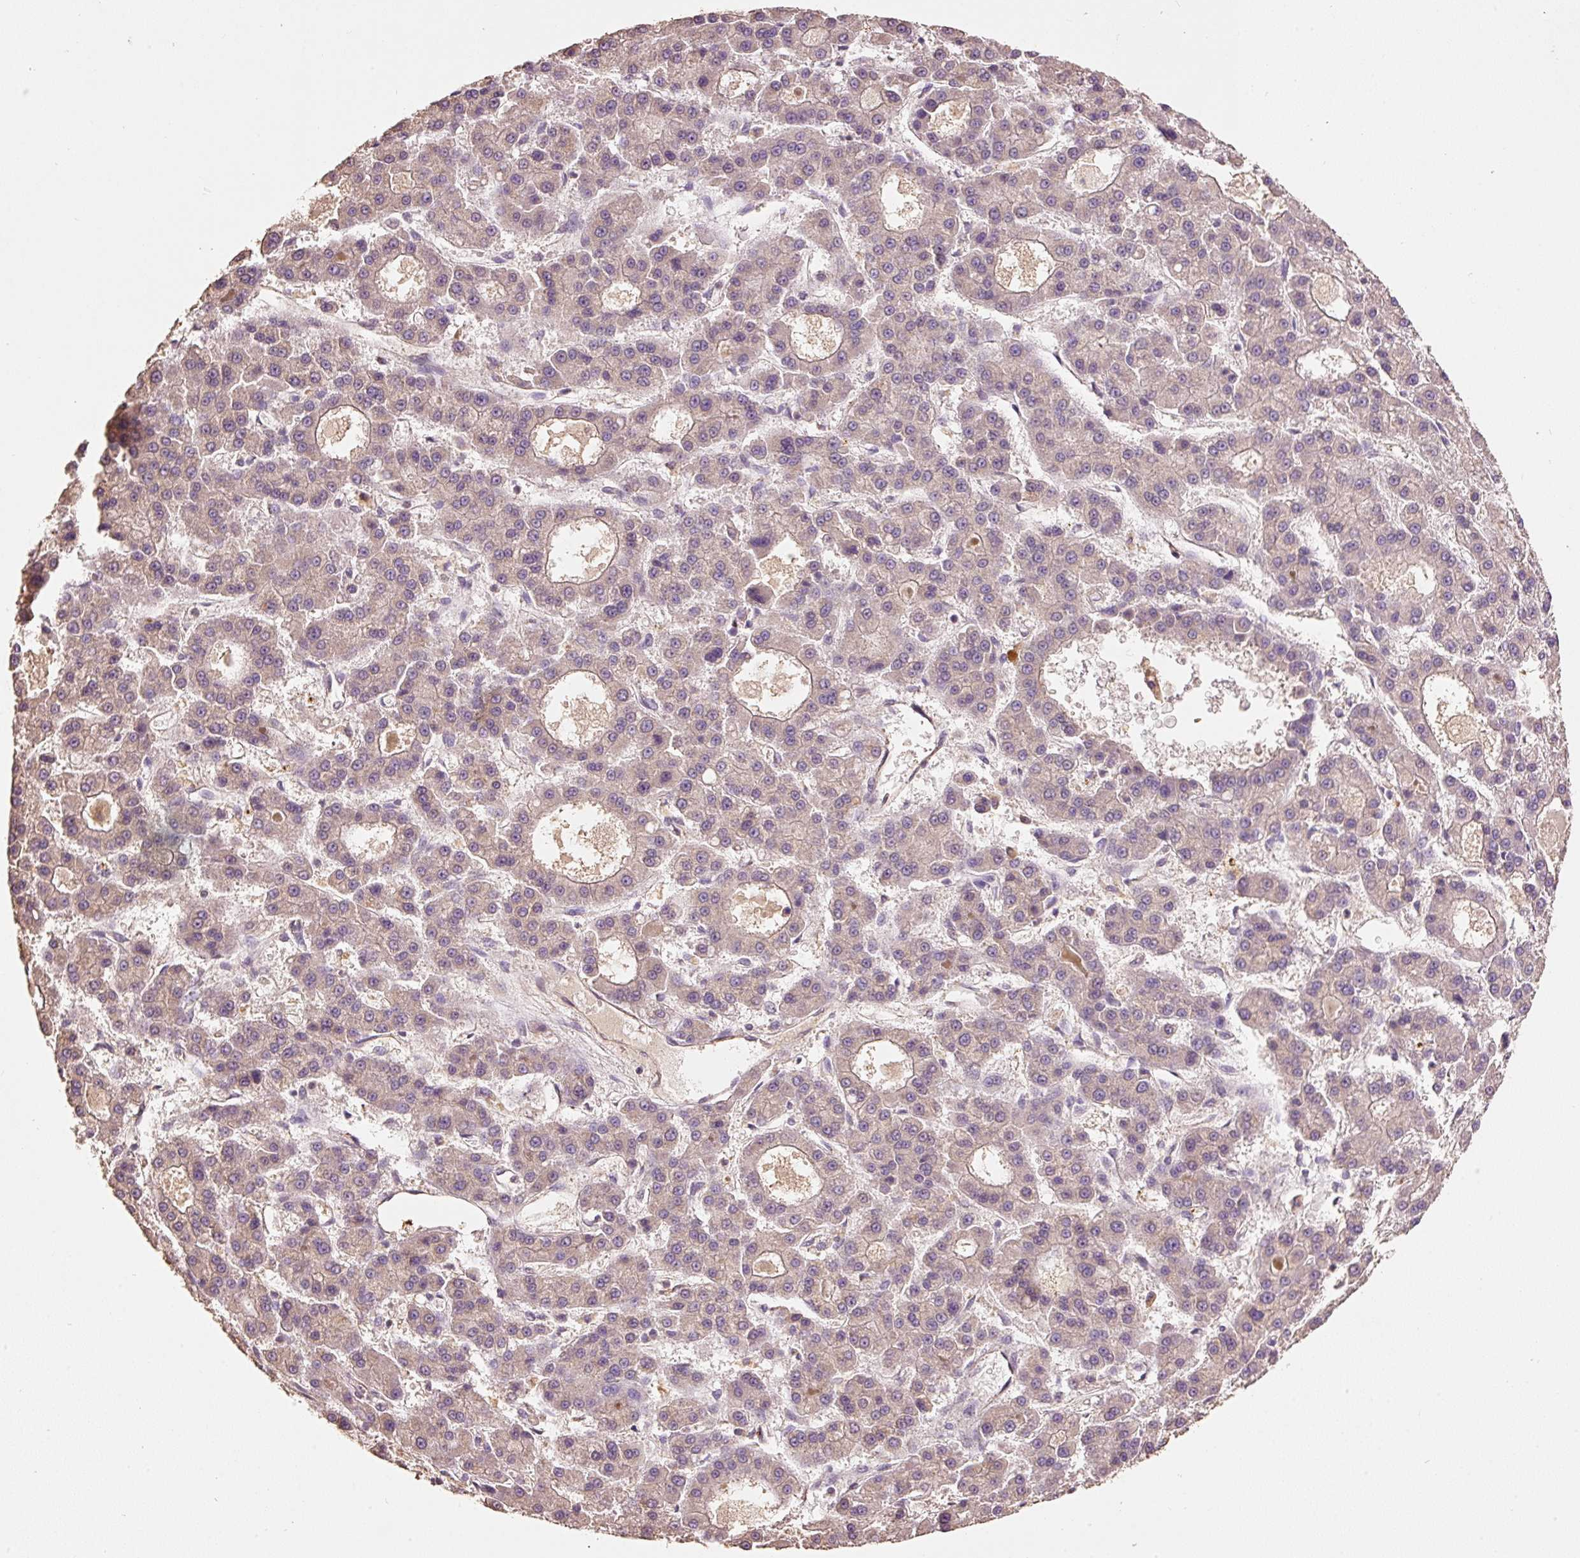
{"staining": {"intensity": "weak", "quantity": ">75%", "location": "cytoplasmic/membranous"}, "tissue": "liver cancer", "cell_type": "Tumor cells", "image_type": "cancer", "snomed": [{"axis": "morphology", "description": "Carcinoma, Hepatocellular, NOS"}, {"axis": "topography", "description": "Liver"}], "caption": "Protein expression analysis of liver hepatocellular carcinoma exhibits weak cytoplasmic/membranous positivity in about >75% of tumor cells.", "gene": "HERC2", "patient": {"sex": "male", "age": 70}}